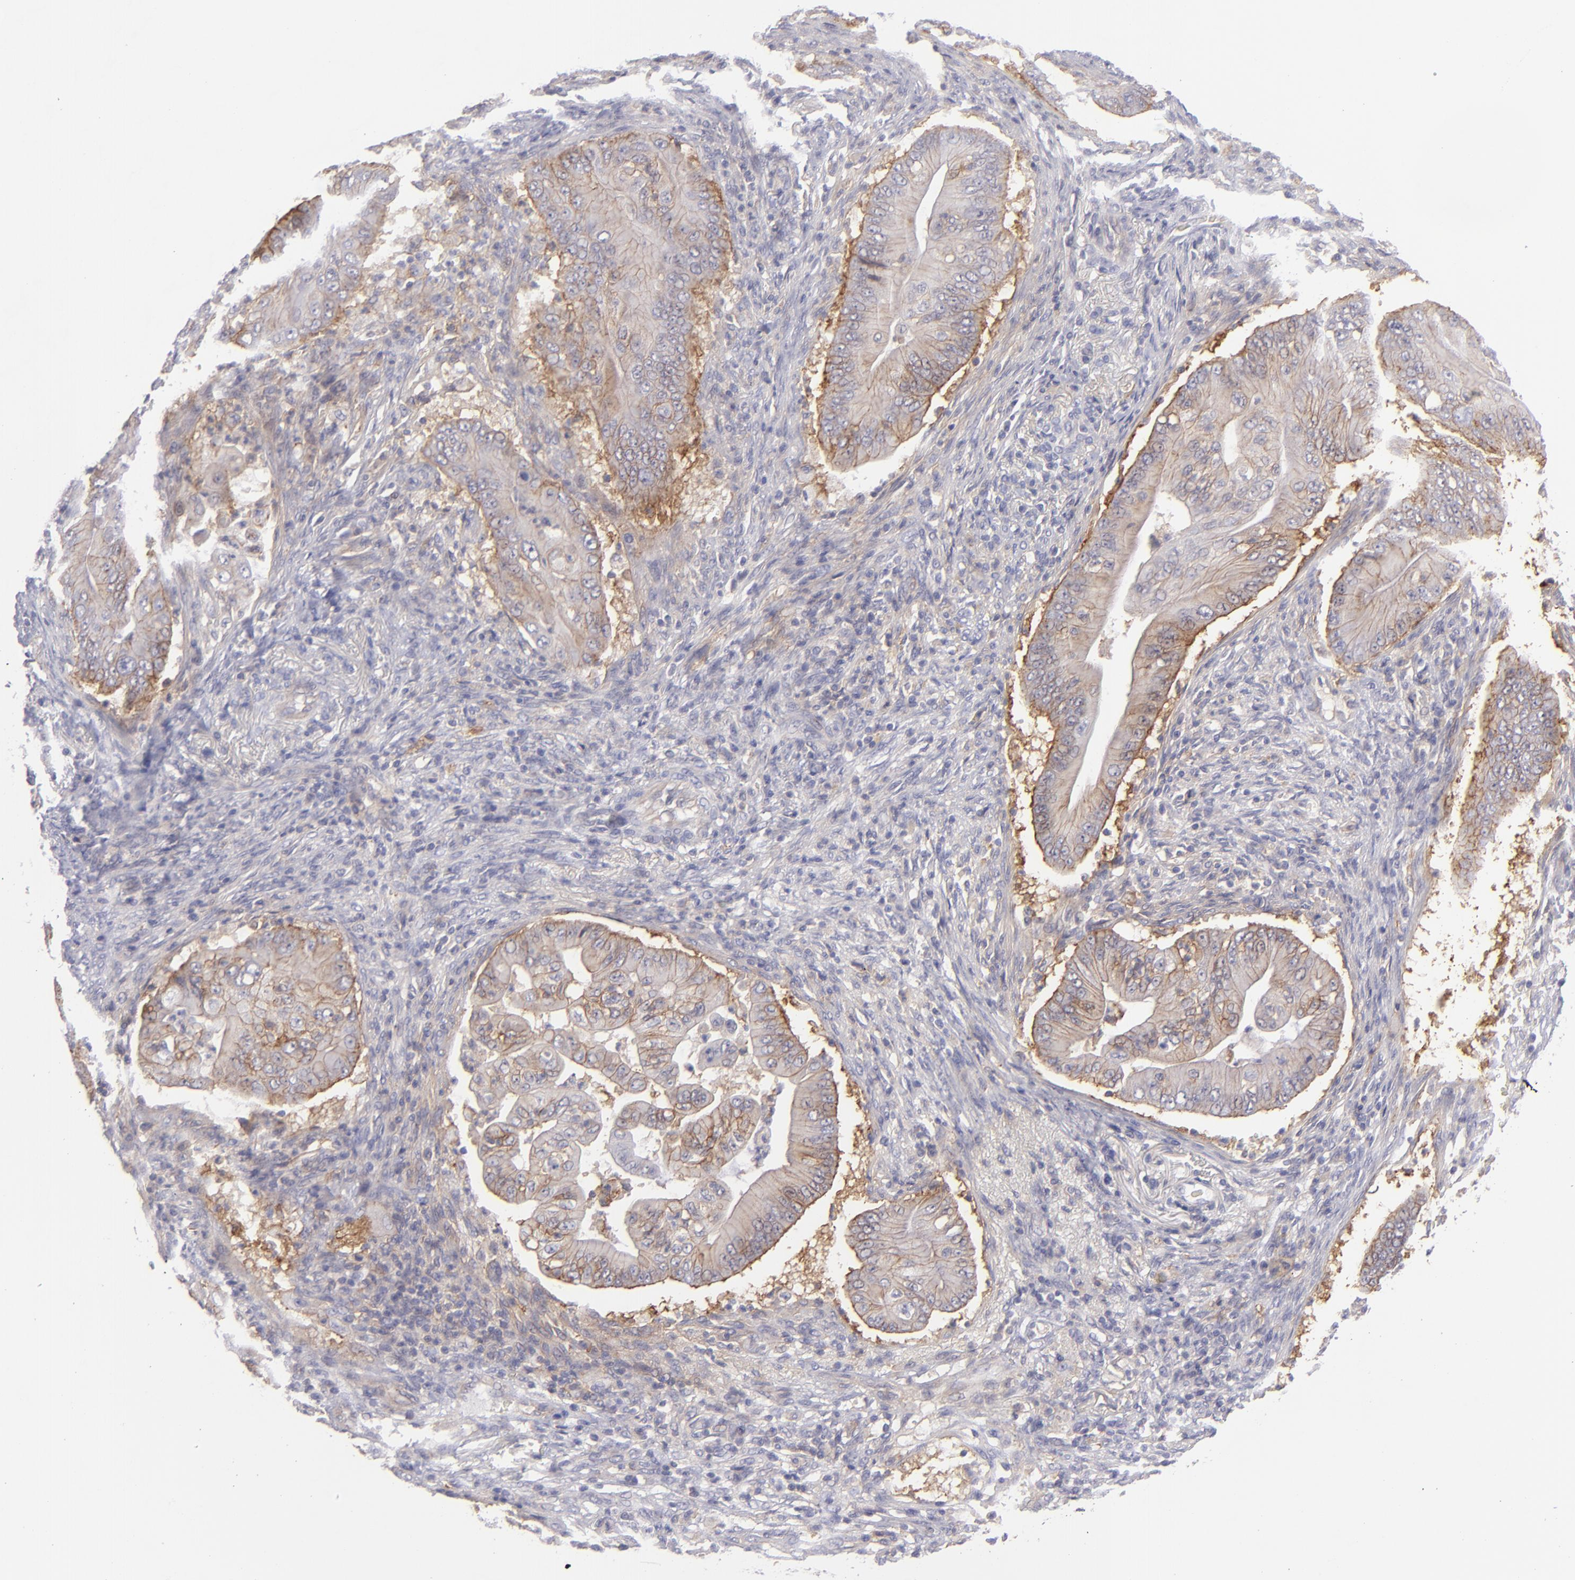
{"staining": {"intensity": "weak", "quantity": "25%-75%", "location": "cytoplasmic/membranous"}, "tissue": "pancreatic cancer", "cell_type": "Tumor cells", "image_type": "cancer", "snomed": [{"axis": "morphology", "description": "Adenocarcinoma, NOS"}, {"axis": "topography", "description": "Pancreas"}], "caption": "There is low levels of weak cytoplasmic/membranous staining in tumor cells of pancreatic cancer (adenocarcinoma), as demonstrated by immunohistochemical staining (brown color).", "gene": "BSG", "patient": {"sex": "male", "age": 62}}